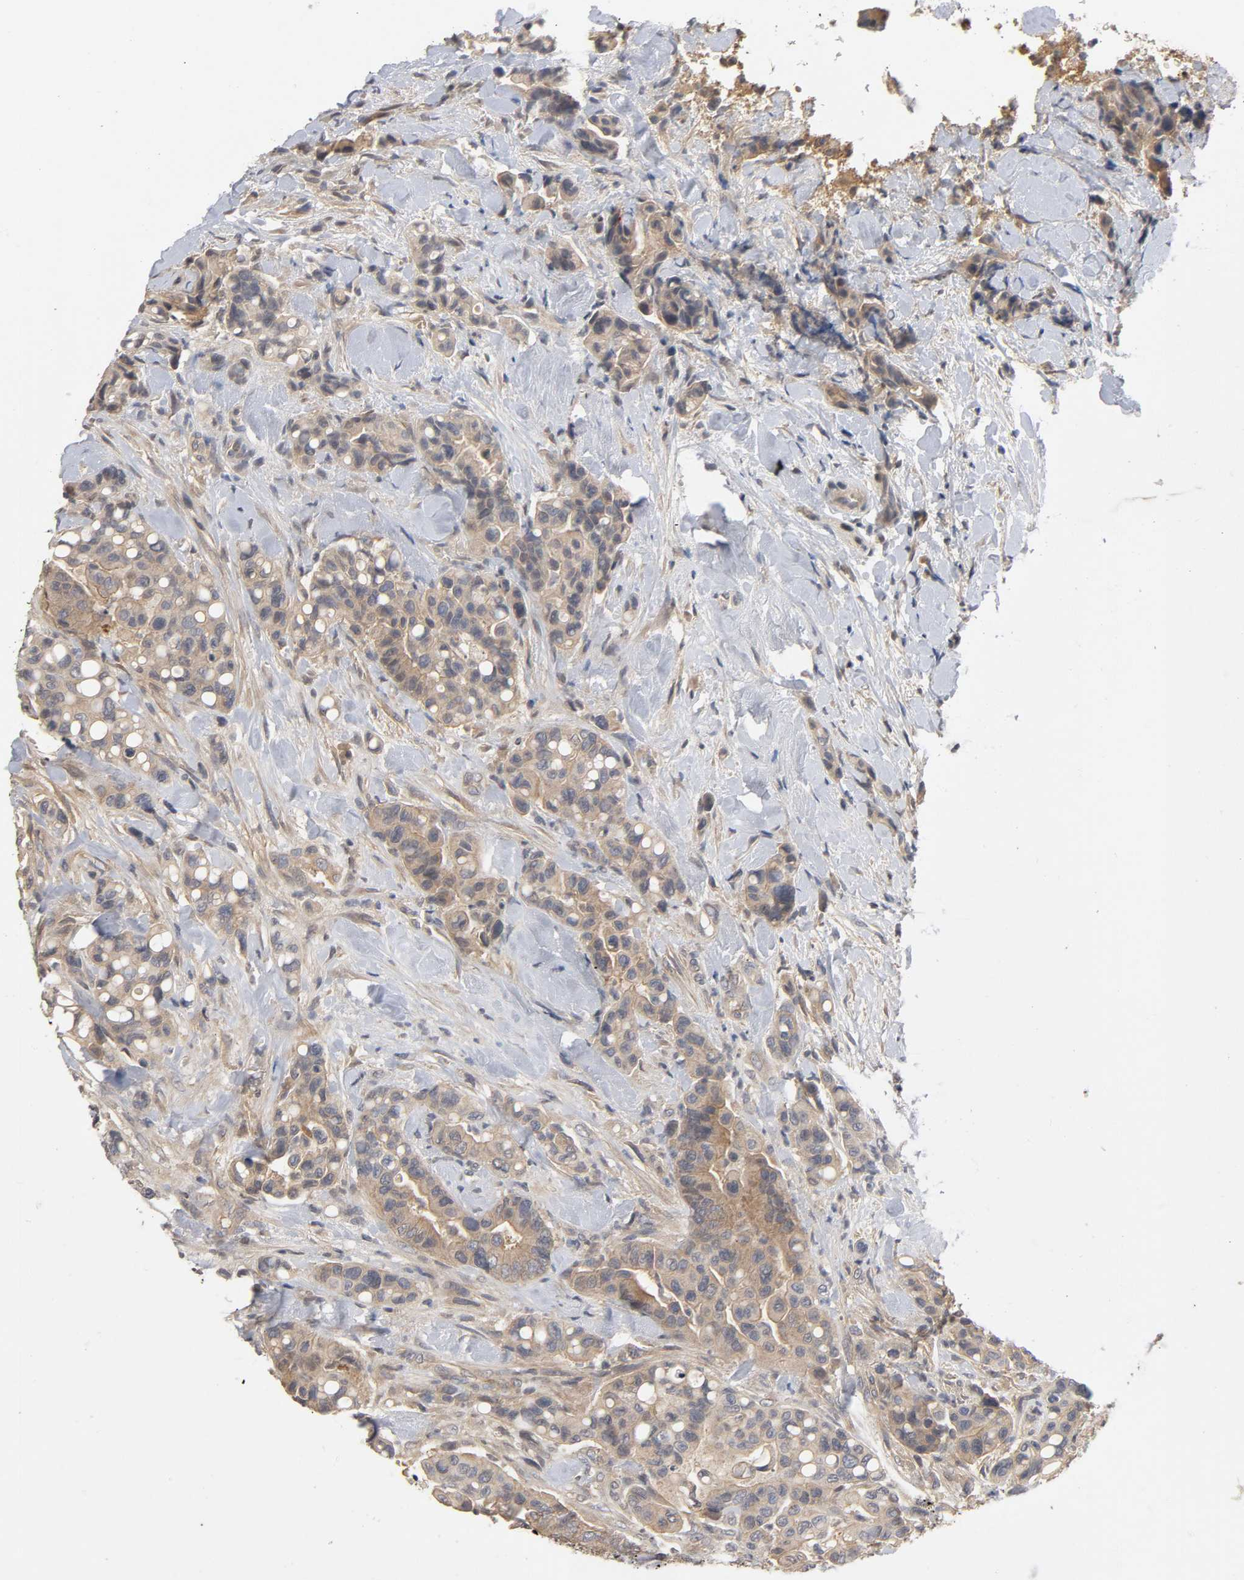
{"staining": {"intensity": "moderate", "quantity": ">75%", "location": "cytoplasmic/membranous"}, "tissue": "colorectal cancer", "cell_type": "Tumor cells", "image_type": "cancer", "snomed": [{"axis": "morphology", "description": "Normal tissue, NOS"}, {"axis": "morphology", "description": "Adenocarcinoma, NOS"}, {"axis": "topography", "description": "Colon"}], "caption": "The histopathology image displays staining of colorectal cancer (adenocarcinoma), revealing moderate cytoplasmic/membranous protein expression (brown color) within tumor cells.", "gene": "CPB2", "patient": {"sex": "male", "age": 82}}